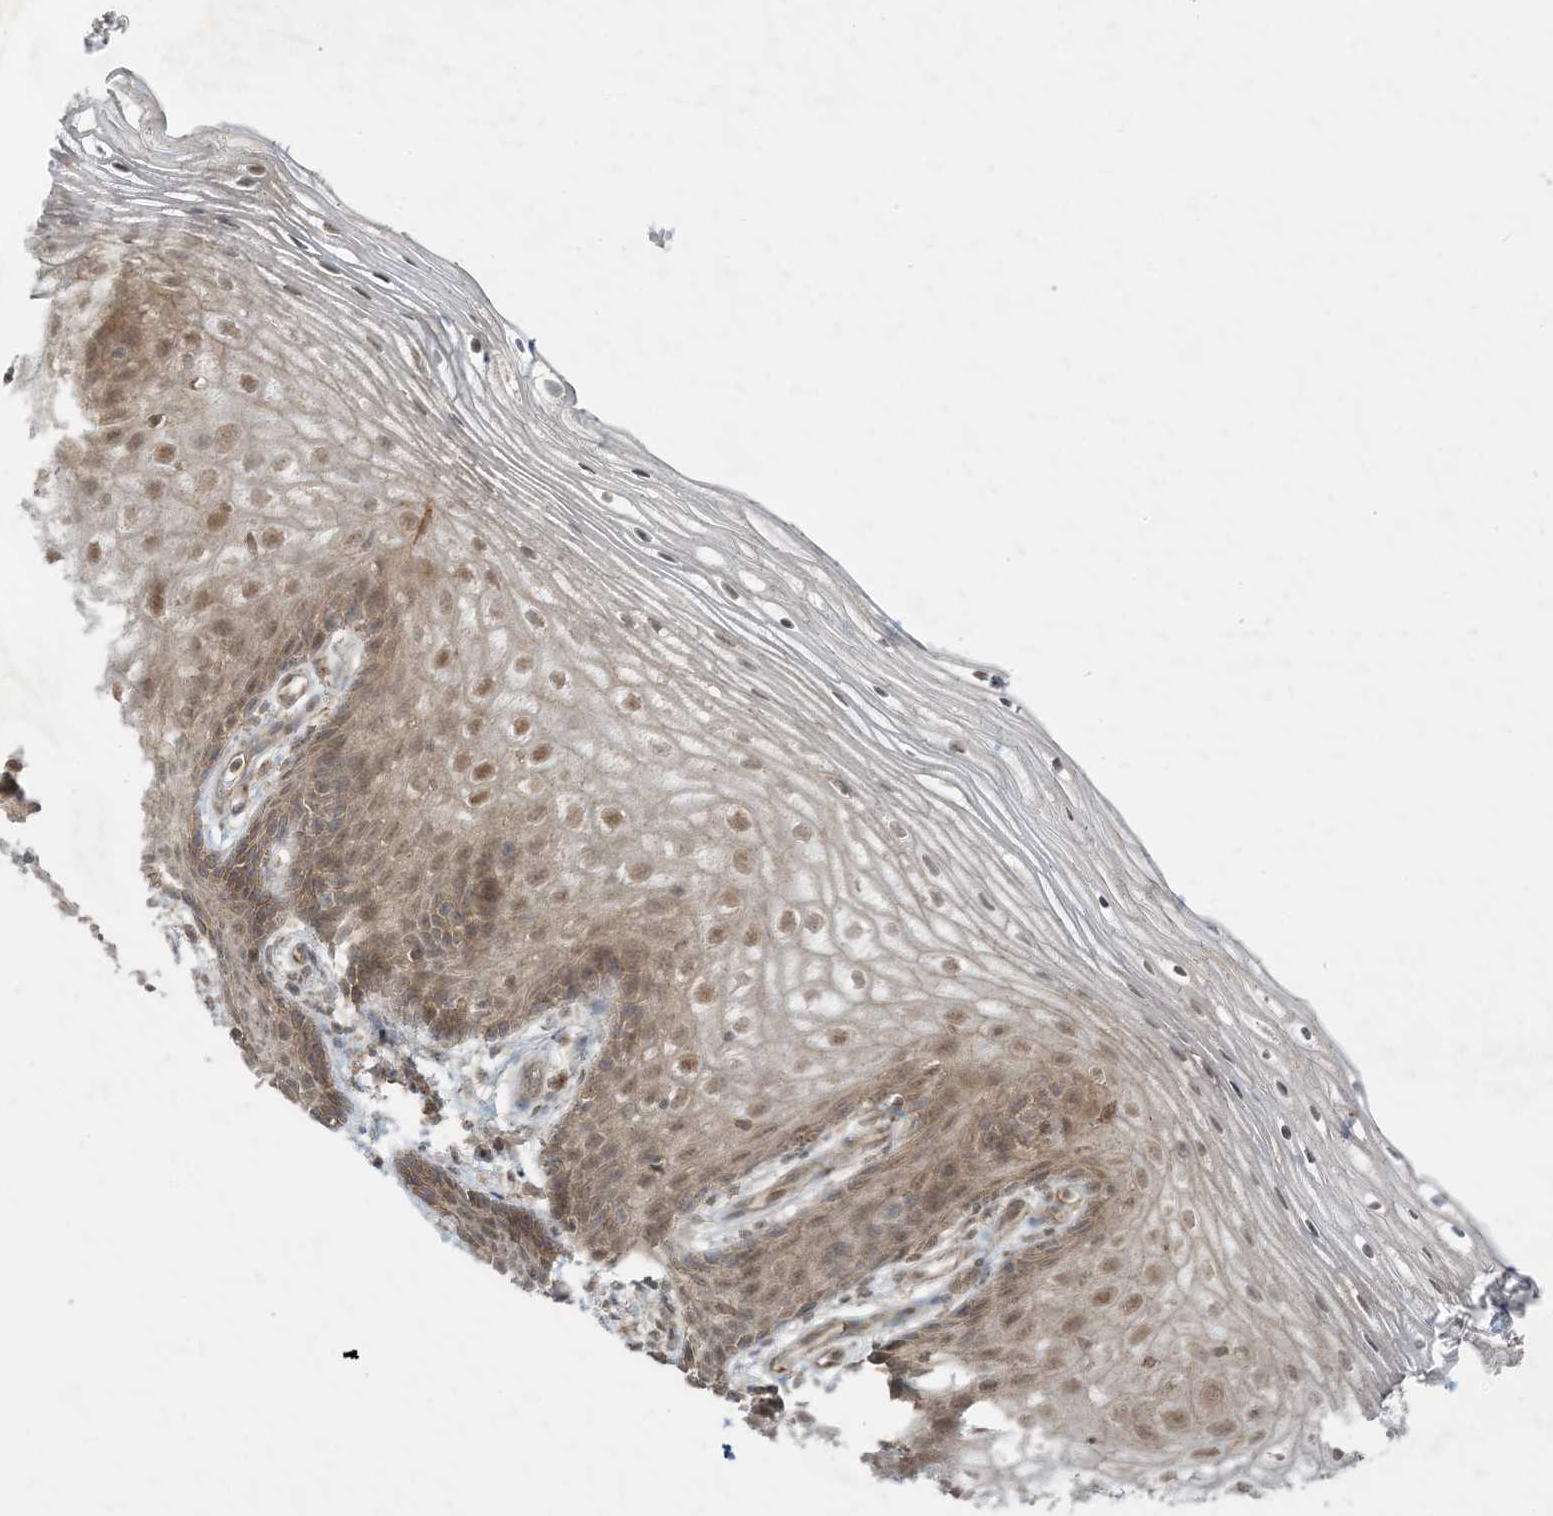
{"staining": {"intensity": "moderate", "quantity": "25%-75%", "location": "cytoplasmic/membranous,nuclear"}, "tissue": "vagina", "cell_type": "Squamous epithelial cells", "image_type": "normal", "snomed": [{"axis": "morphology", "description": "Normal tissue, NOS"}, {"axis": "topography", "description": "Vagina"}], "caption": "Vagina stained with DAB immunohistochemistry (IHC) reveals medium levels of moderate cytoplasmic/membranous,nuclear staining in approximately 25%-75% of squamous epithelial cells. (DAB IHC with brightfield microscopy, high magnification).", "gene": "BCORL1", "patient": {"sex": "female", "age": 60}}